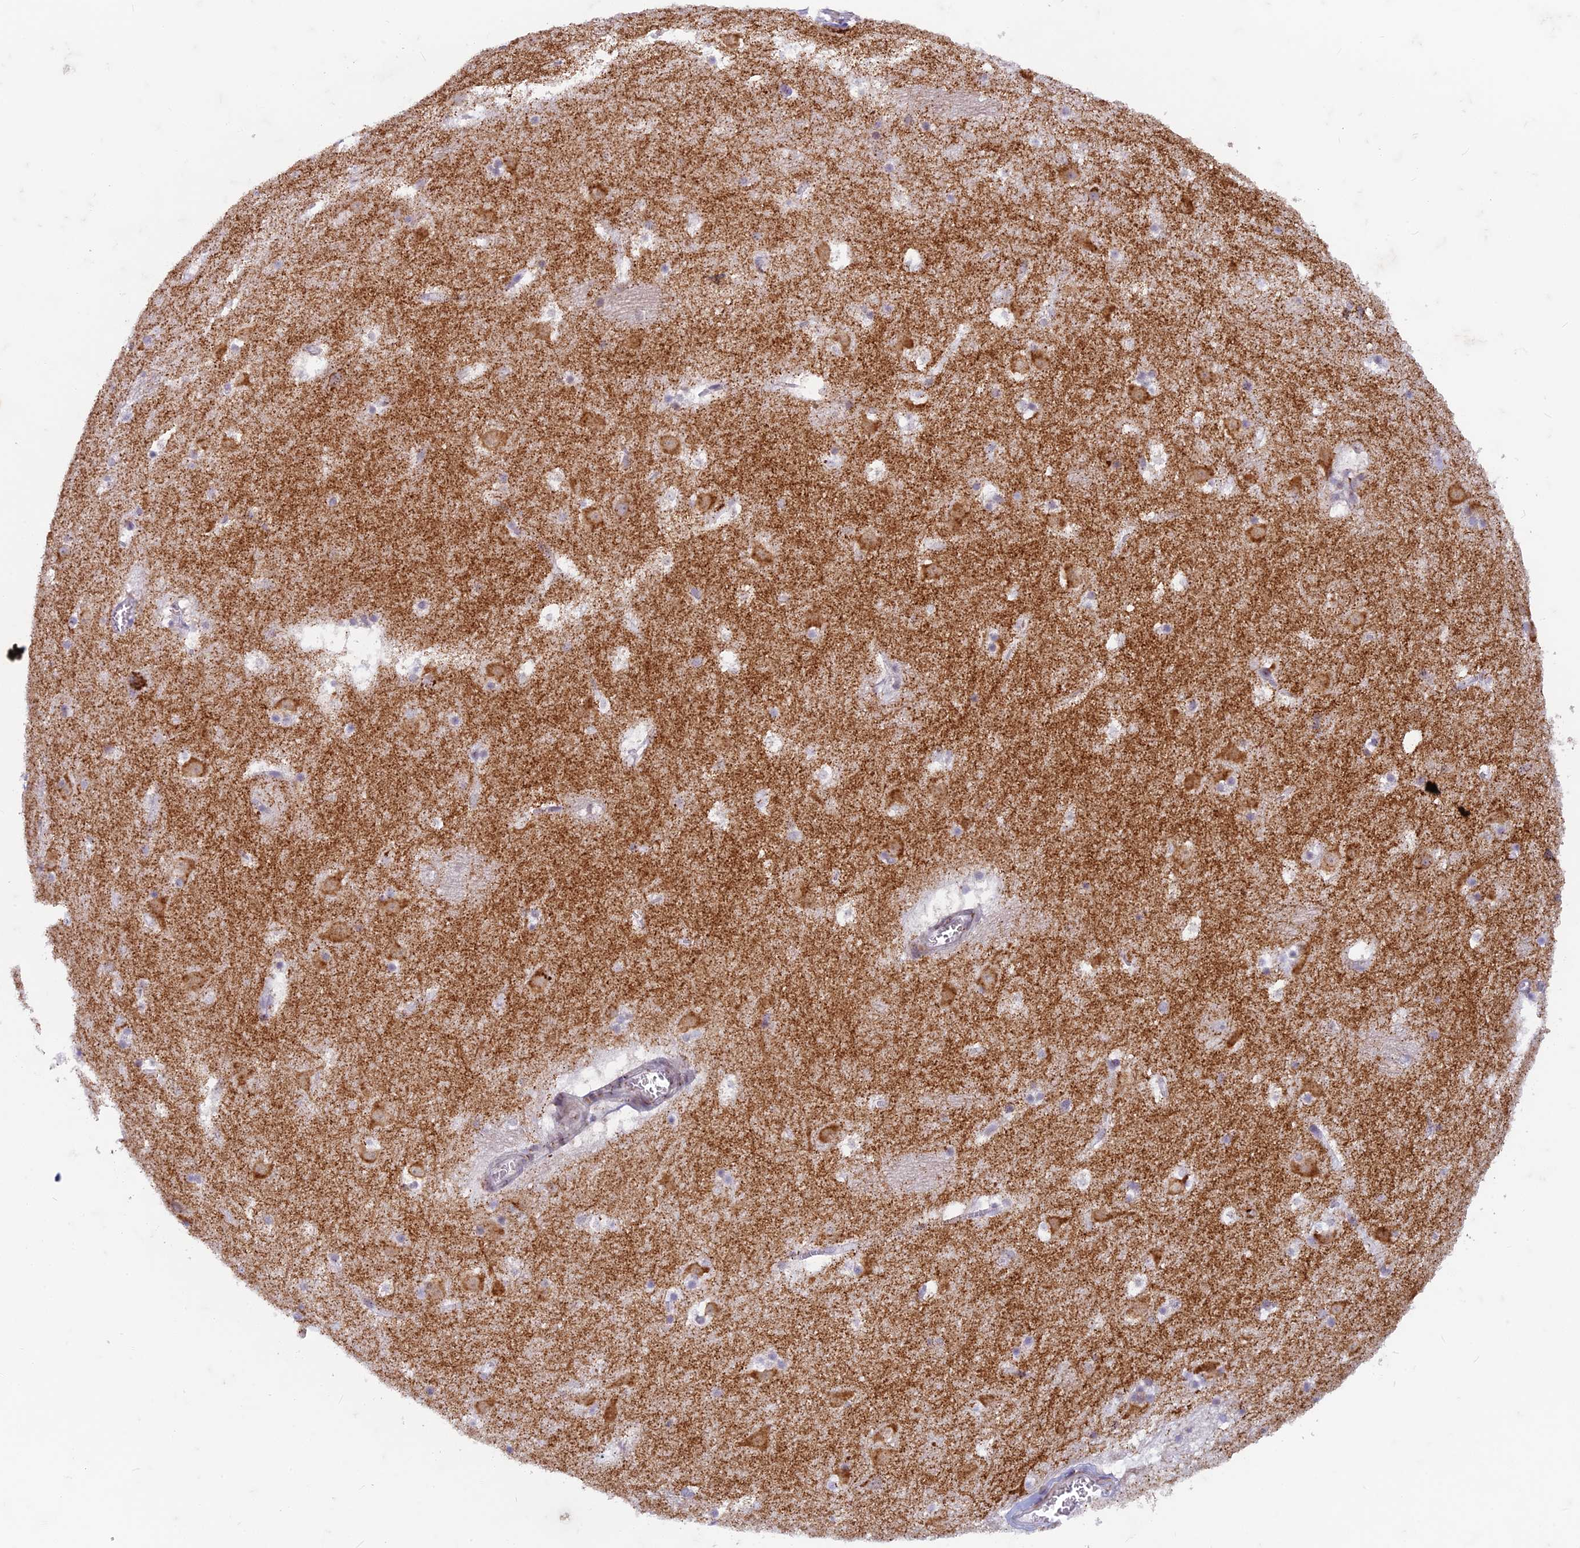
{"staining": {"intensity": "weak", "quantity": "<25%", "location": "cytoplasmic/membranous"}, "tissue": "caudate", "cell_type": "Glial cells", "image_type": "normal", "snomed": [{"axis": "morphology", "description": "Normal tissue, NOS"}, {"axis": "topography", "description": "Lateral ventricle wall"}], "caption": "Glial cells are negative for brown protein staining in benign caudate. (Stains: DAB (3,3'-diaminobenzidine) immunohistochemistry (IHC) with hematoxylin counter stain, Microscopy: brightfield microscopy at high magnification).", "gene": "FAM3C", "patient": {"sex": "male", "age": 45}}